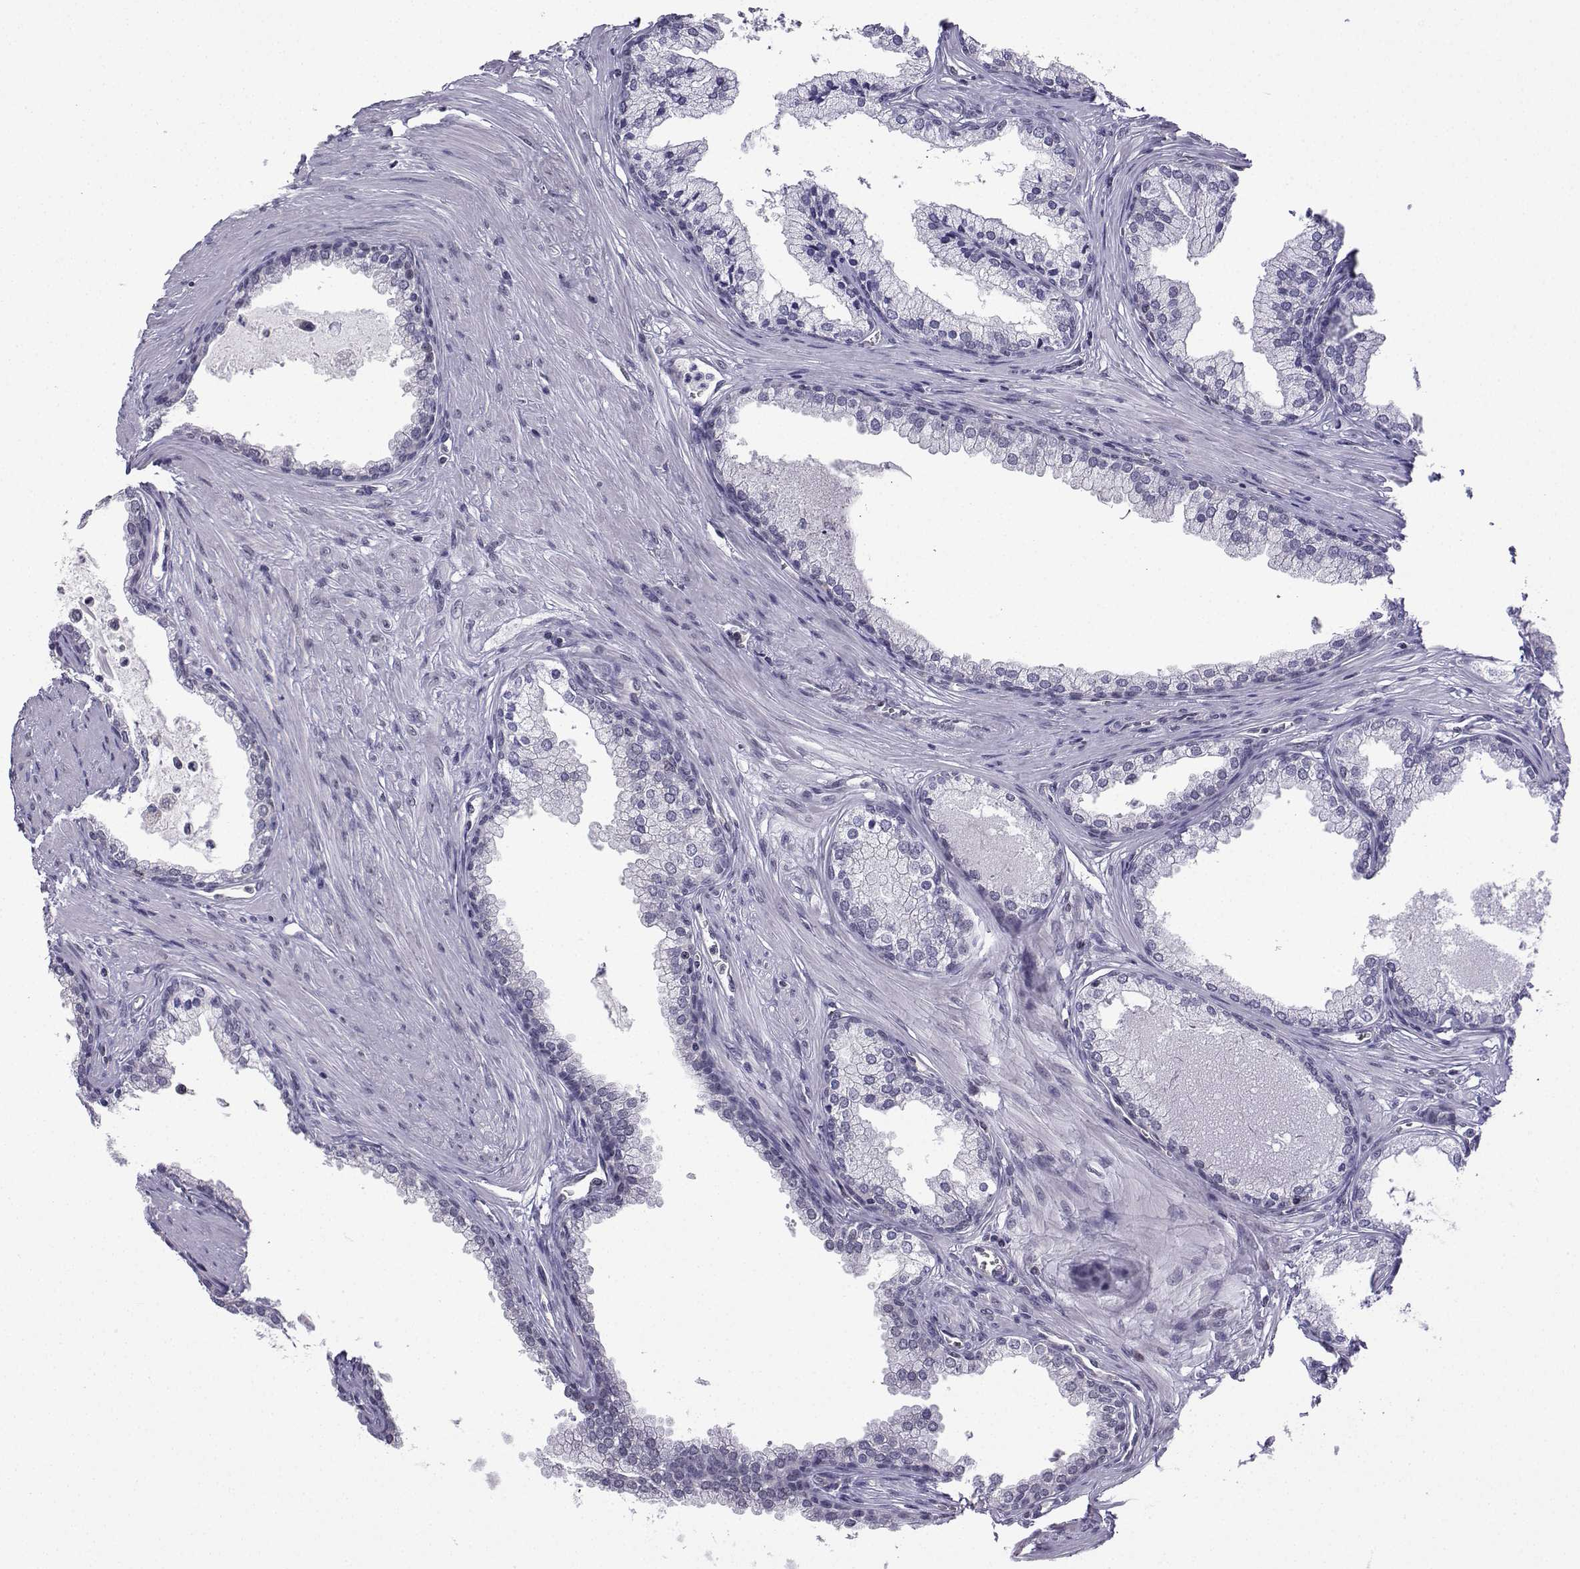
{"staining": {"intensity": "negative", "quantity": "none", "location": "none"}, "tissue": "prostate cancer", "cell_type": "Tumor cells", "image_type": "cancer", "snomed": [{"axis": "morphology", "description": "Adenocarcinoma, NOS"}, {"axis": "topography", "description": "Prostate"}], "caption": "Tumor cells show no significant expression in prostate cancer.", "gene": "INCENP", "patient": {"sex": "male", "age": 66}}